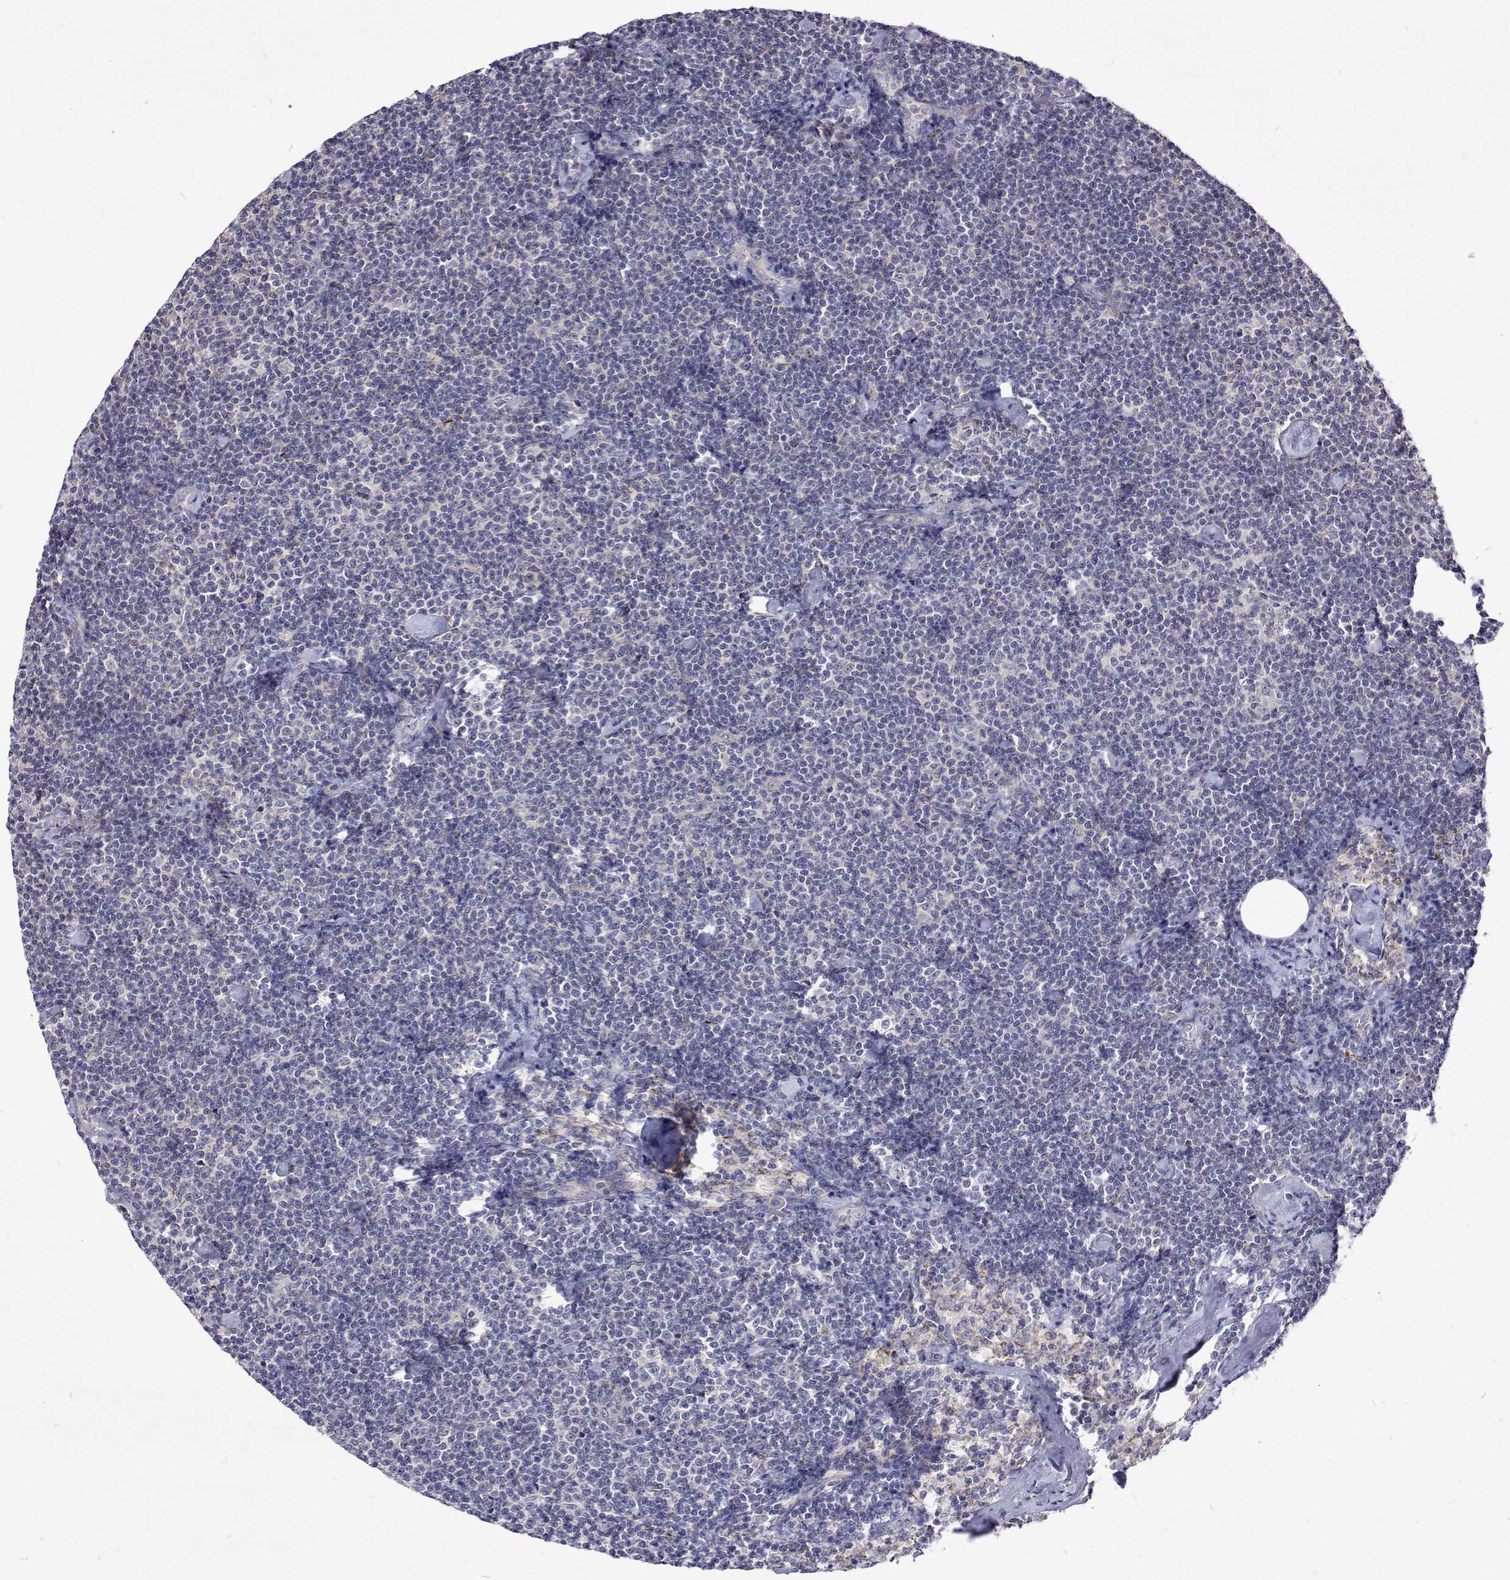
{"staining": {"intensity": "negative", "quantity": "none", "location": "none"}, "tissue": "lymphoma", "cell_type": "Tumor cells", "image_type": "cancer", "snomed": [{"axis": "morphology", "description": "Malignant lymphoma, non-Hodgkin's type, Low grade"}, {"axis": "topography", "description": "Lymph node"}], "caption": "High magnification brightfield microscopy of malignant lymphoma, non-Hodgkin's type (low-grade) stained with DAB (brown) and counterstained with hematoxylin (blue): tumor cells show no significant expression.", "gene": "PADI1", "patient": {"sex": "male", "age": 81}}